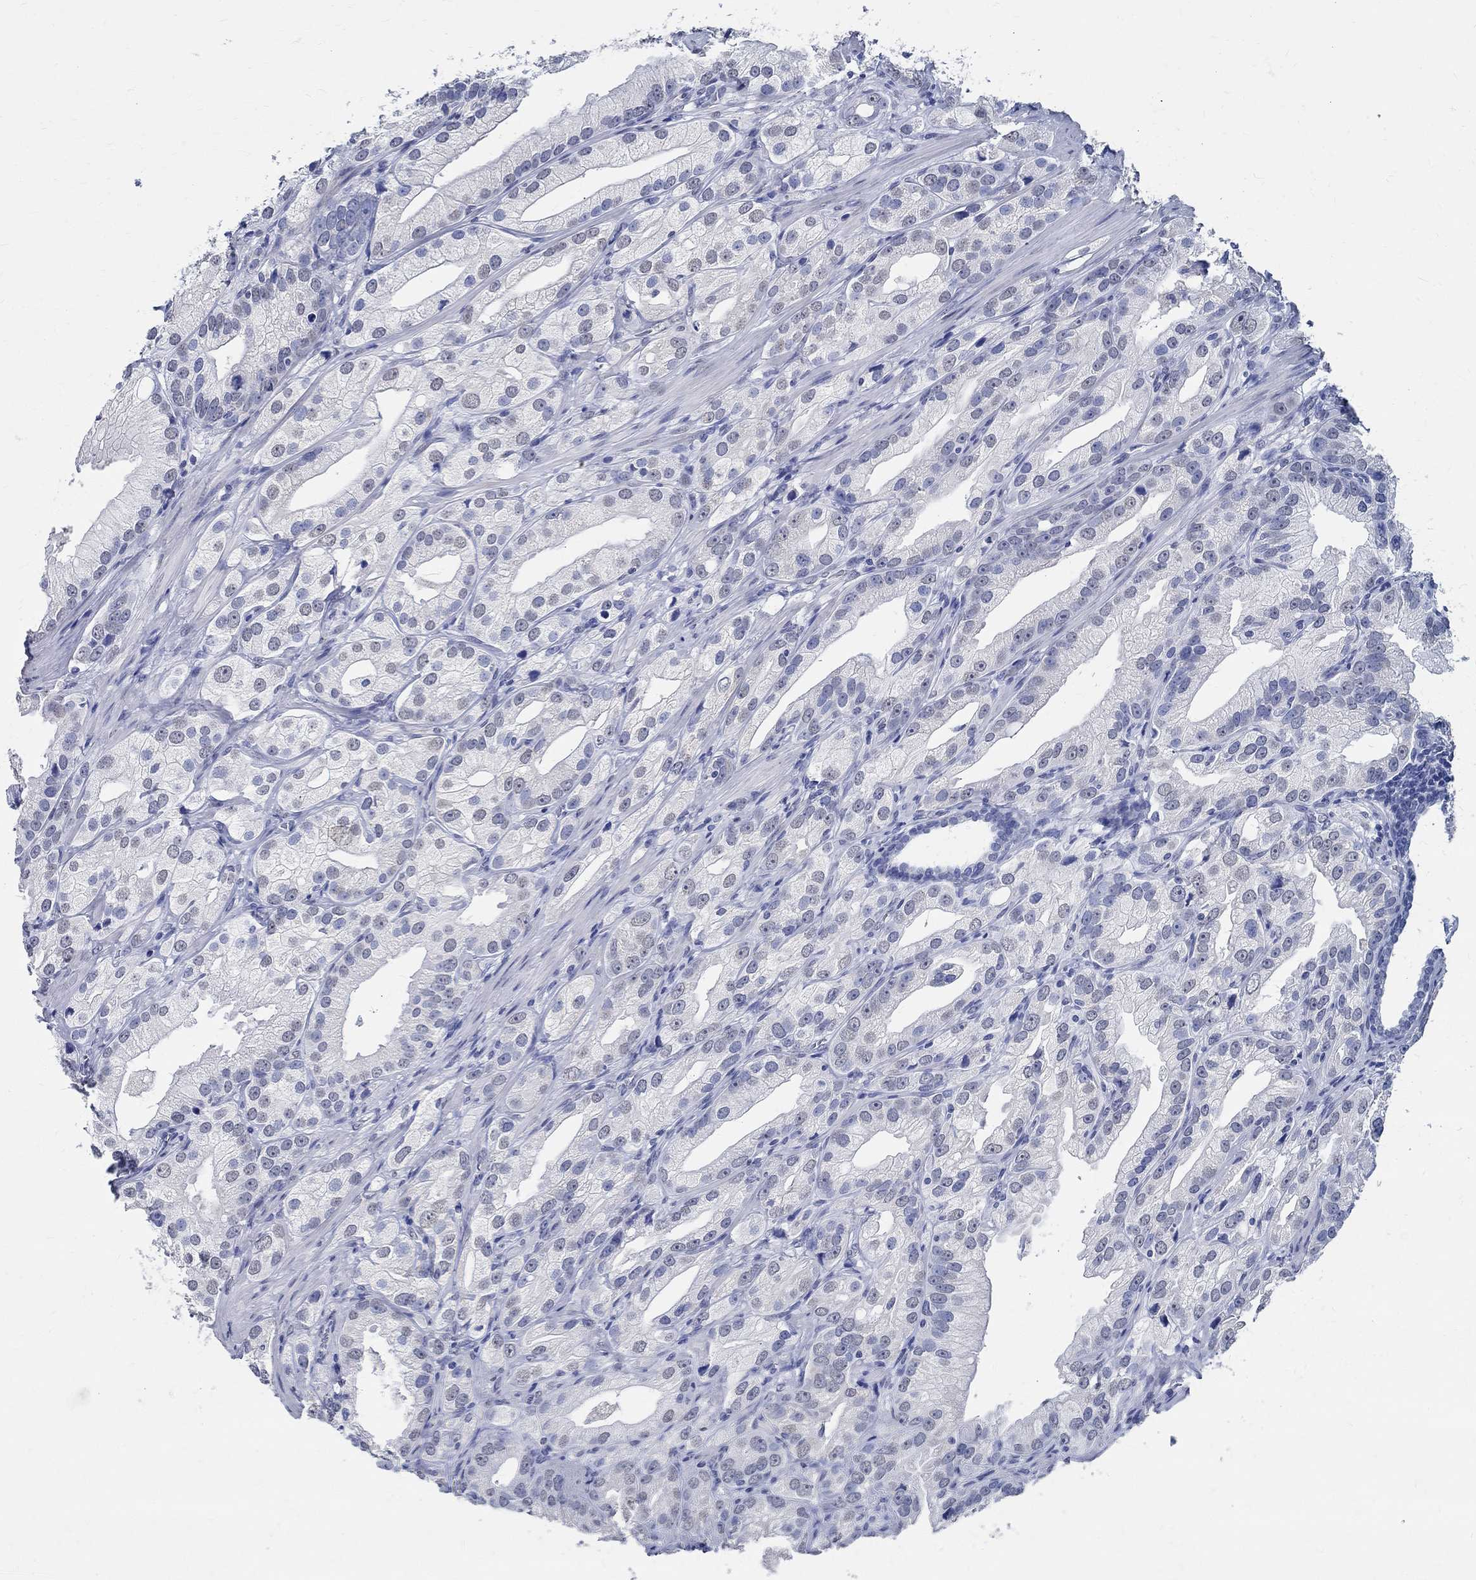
{"staining": {"intensity": "negative", "quantity": "none", "location": "none"}, "tissue": "prostate cancer", "cell_type": "Tumor cells", "image_type": "cancer", "snomed": [{"axis": "morphology", "description": "Adenocarcinoma, High grade"}, {"axis": "topography", "description": "Prostate and seminal vesicle, NOS"}], "caption": "Prostate cancer was stained to show a protein in brown. There is no significant staining in tumor cells.", "gene": "TSPAN16", "patient": {"sex": "male", "age": 62}}